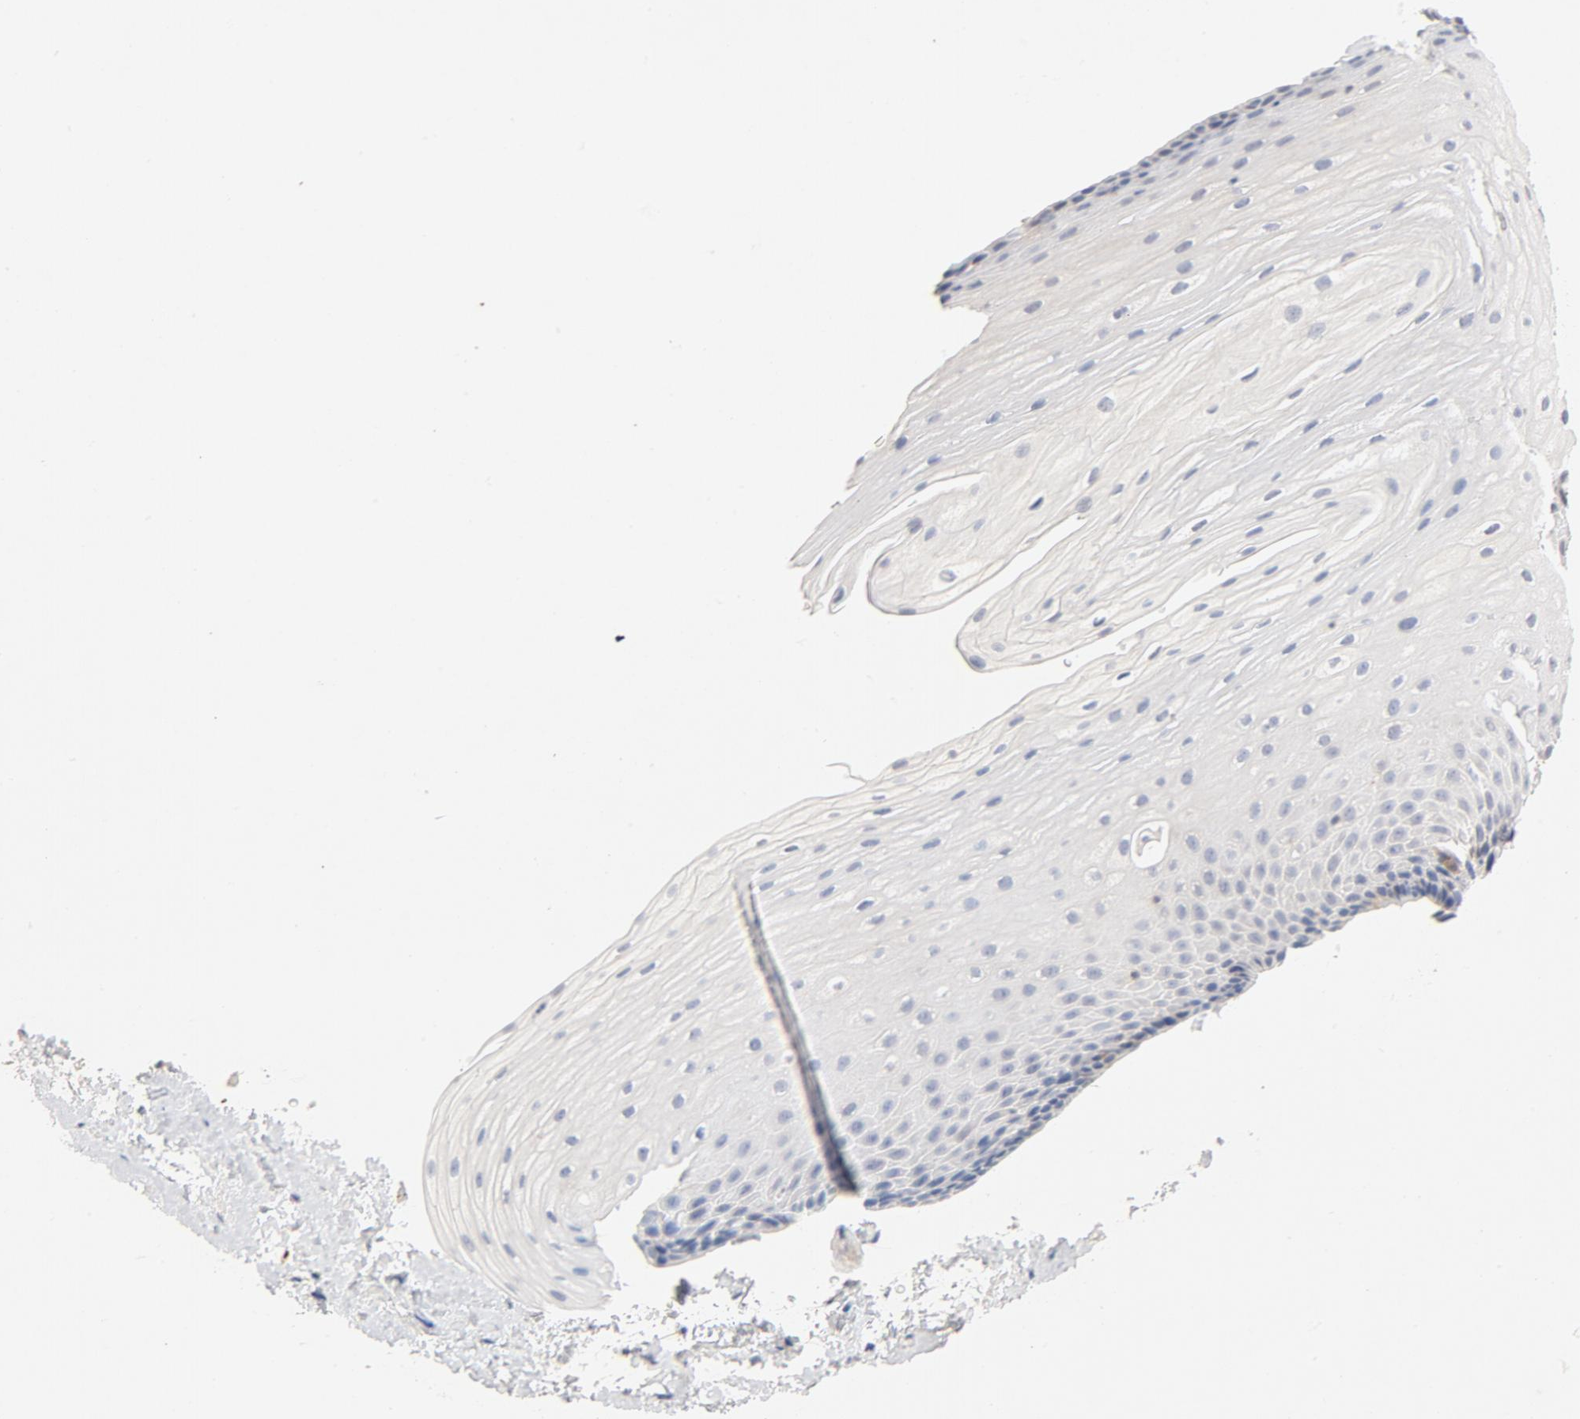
{"staining": {"intensity": "negative", "quantity": "none", "location": "none"}, "tissue": "esophagus", "cell_type": "Squamous epithelial cells", "image_type": "normal", "snomed": [{"axis": "morphology", "description": "Normal tissue, NOS"}, {"axis": "topography", "description": "Esophagus"}], "caption": "Protein analysis of unremarkable esophagus demonstrates no significant expression in squamous epithelial cells.", "gene": "STAT1", "patient": {"sex": "female", "age": 70}}